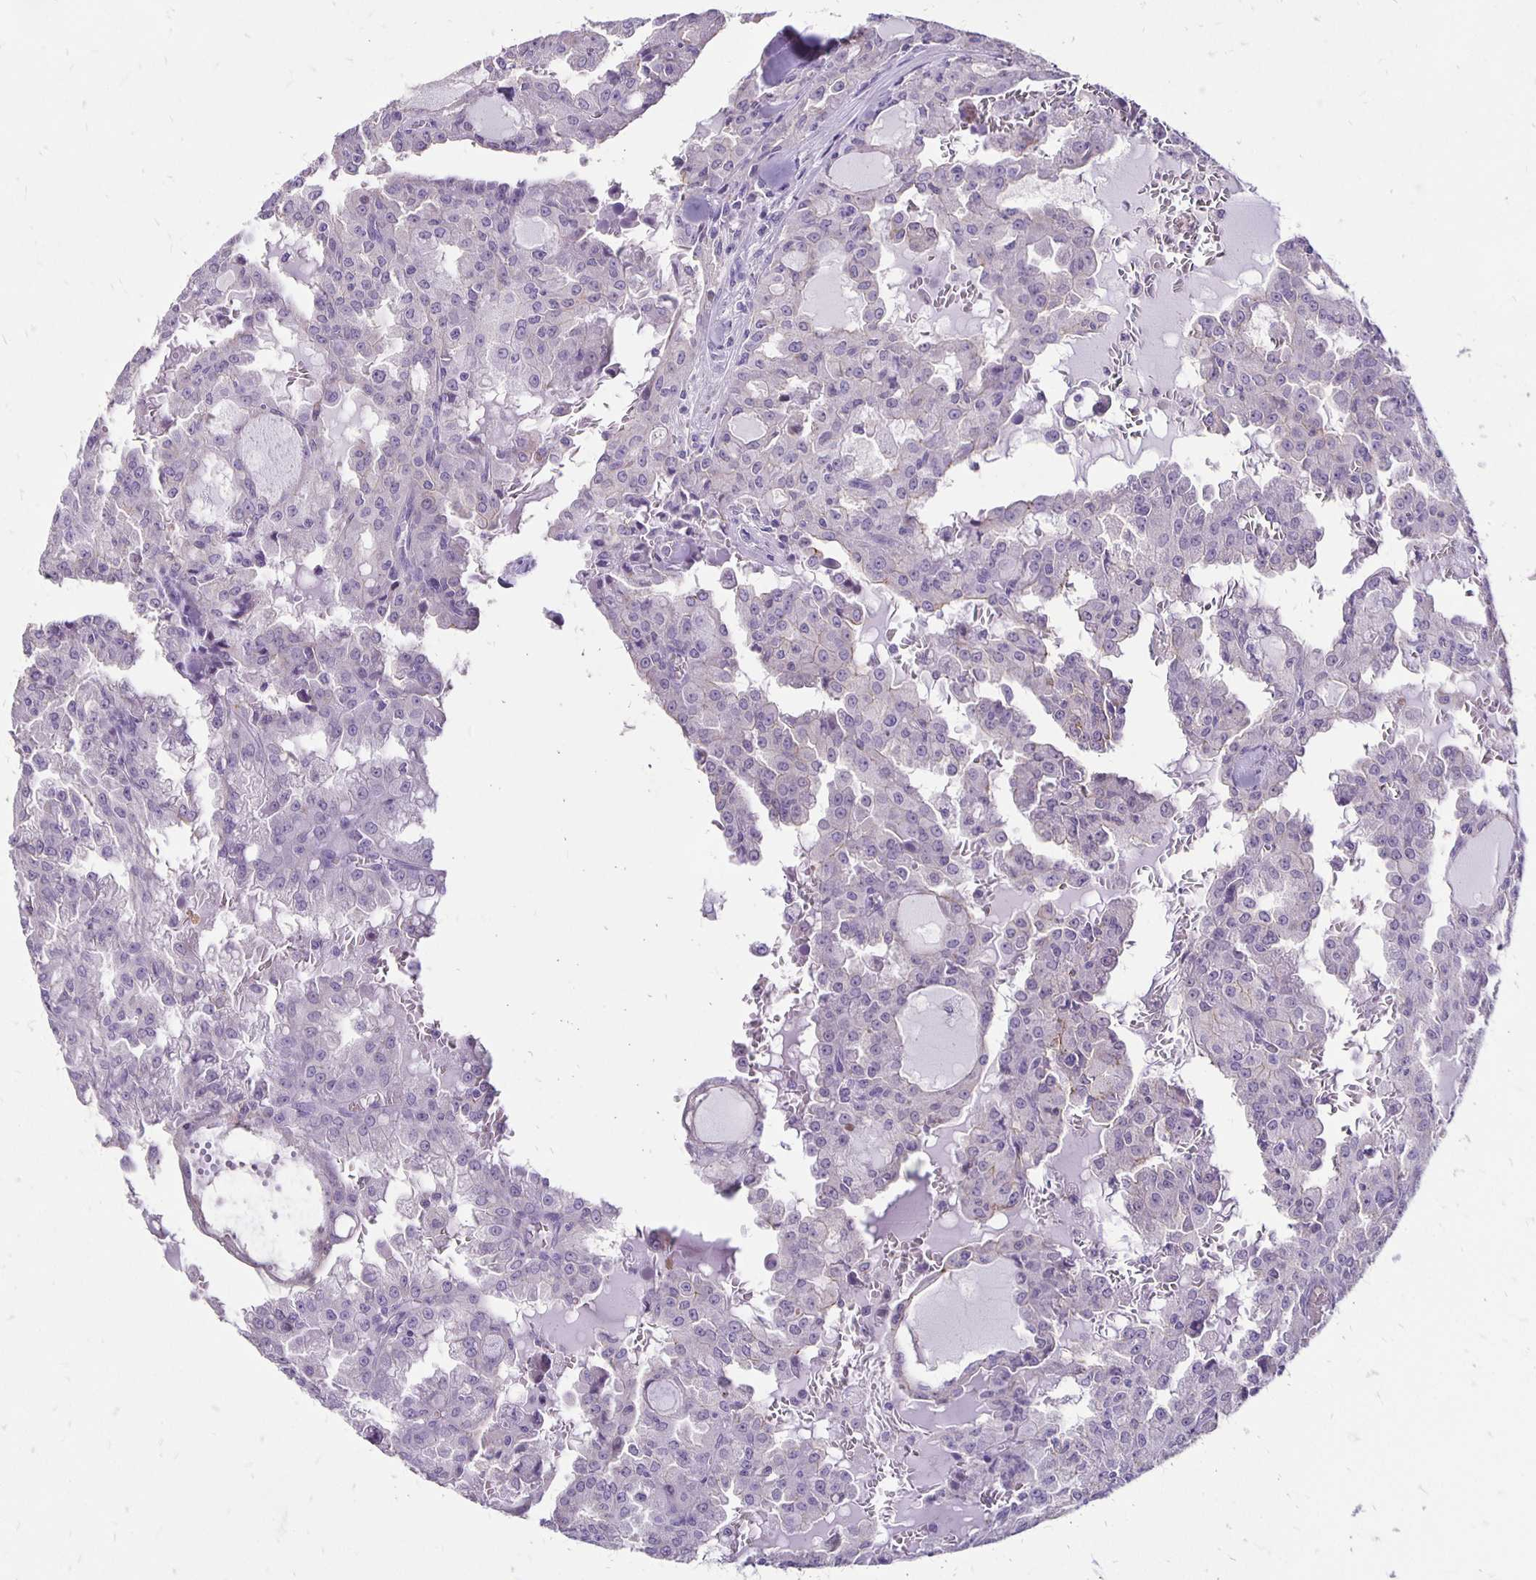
{"staining": {"intensity": "negative", "quantity": "none", "location": "none"}, "tissue": "head and neck cancer", "cell_type": "Tumor cells", "image_type": "cancer", "snomed": [{"axis": "morphology", "description": "Adenocarcinoma, NOS"}, {"axis": "topography", "description": "Head-Neck"}], "caption": "An image of human adenocarcinoma (head and neck) is negative for staining in tumor cells. The staining is performed using DAB (3,3'-diaminobenzidine) brown chromogen with nuclei counter-stained in using hematoxylin.", "gene": "ANKRD45", "patient": {"sex": "male", "age": 64}}